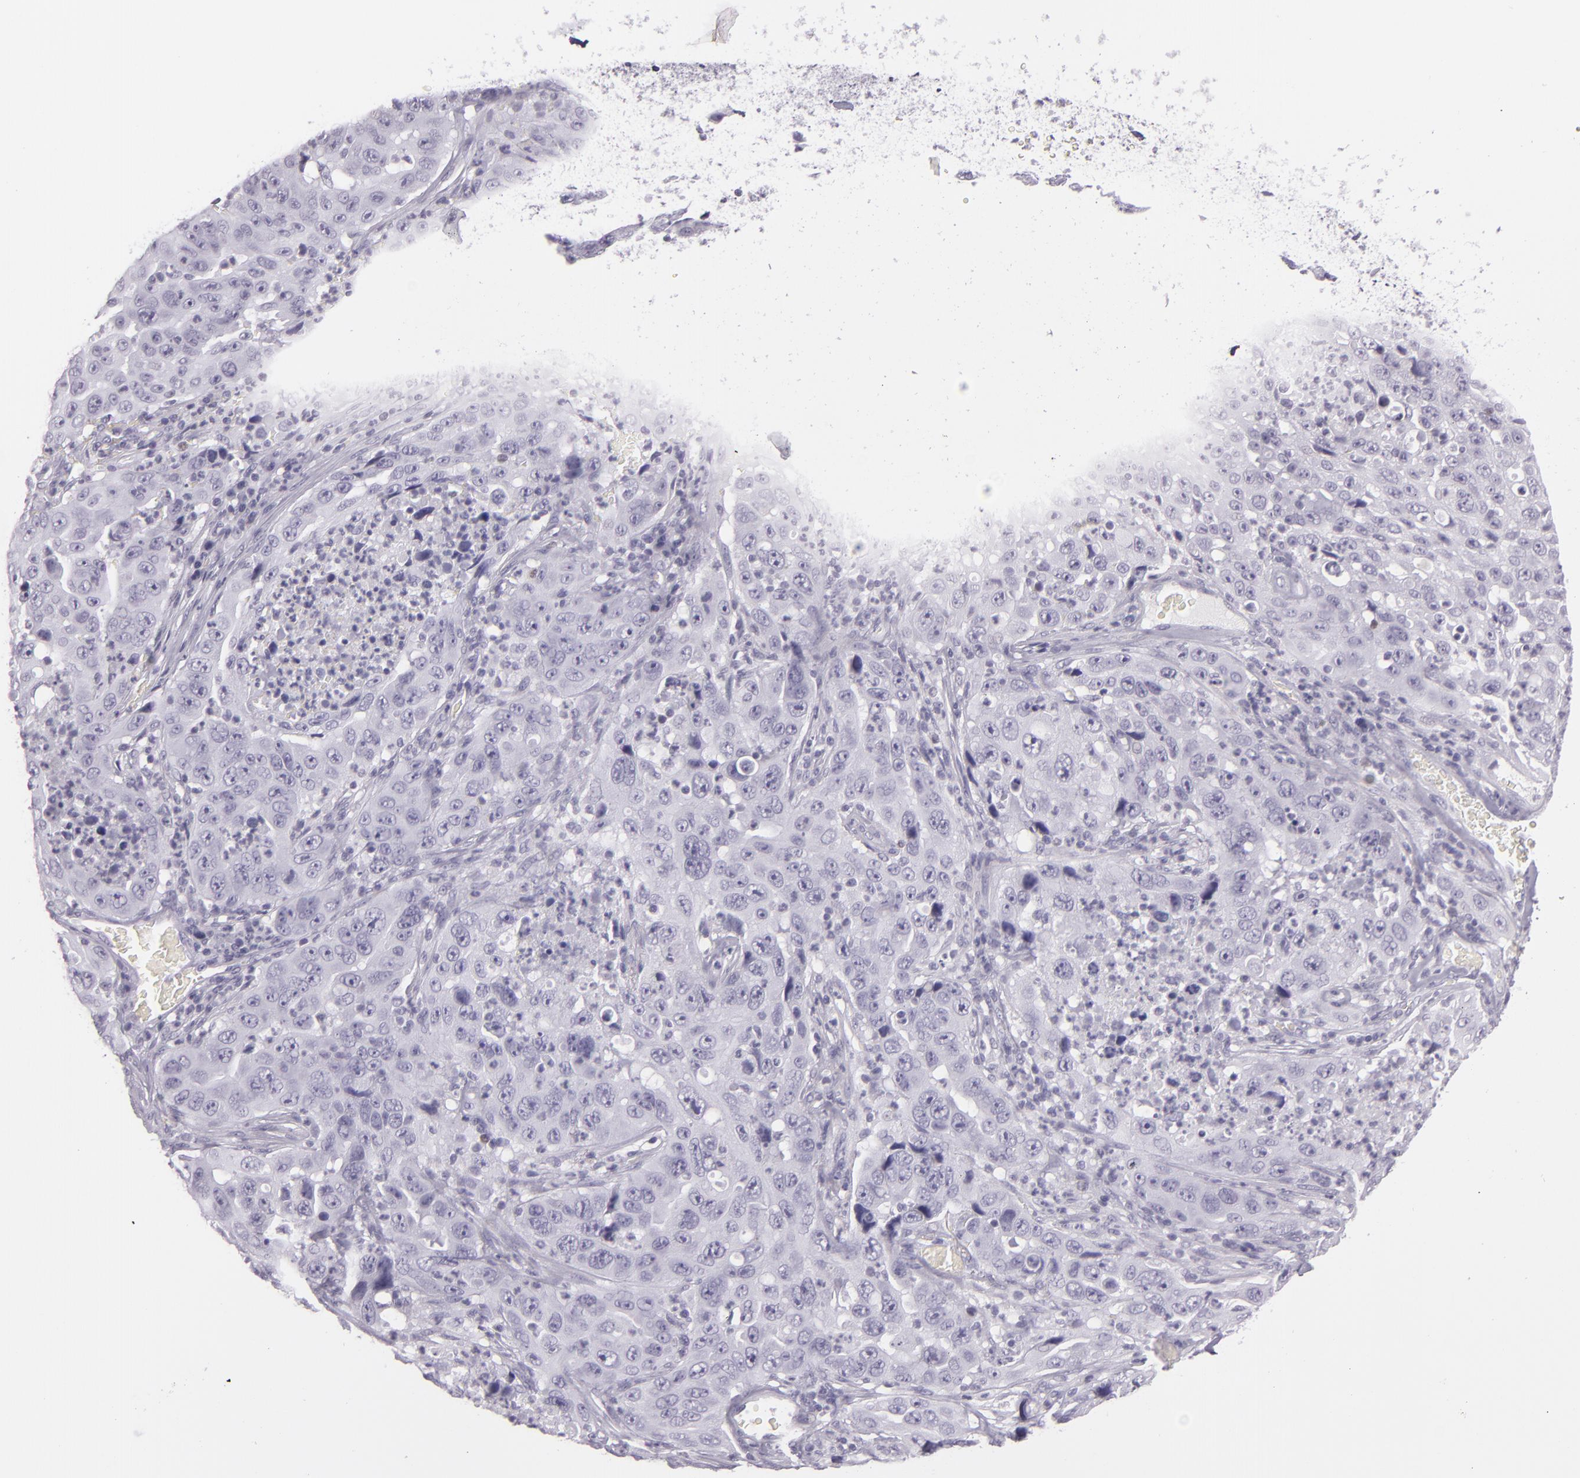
{"staining": {"intensity": "negative", "quantity": "none", "location": "none"}, "tissue": "lung cancer", "cell_type": "Tumor cells", "image_type": "cancer", "snomed": [{"axis": "morphology", "description": "Squamous cell carcinoma, NOS"}, {"axis": "topography", "description": "Lung"}], "caption": "IHC micrograph of neoplastic tissue: human lung cancer stained with DAB demonstrates no significant protein staining in tumor cells.", "gene": "MCM3", "patient": {"sex": "male", "age": 64}}